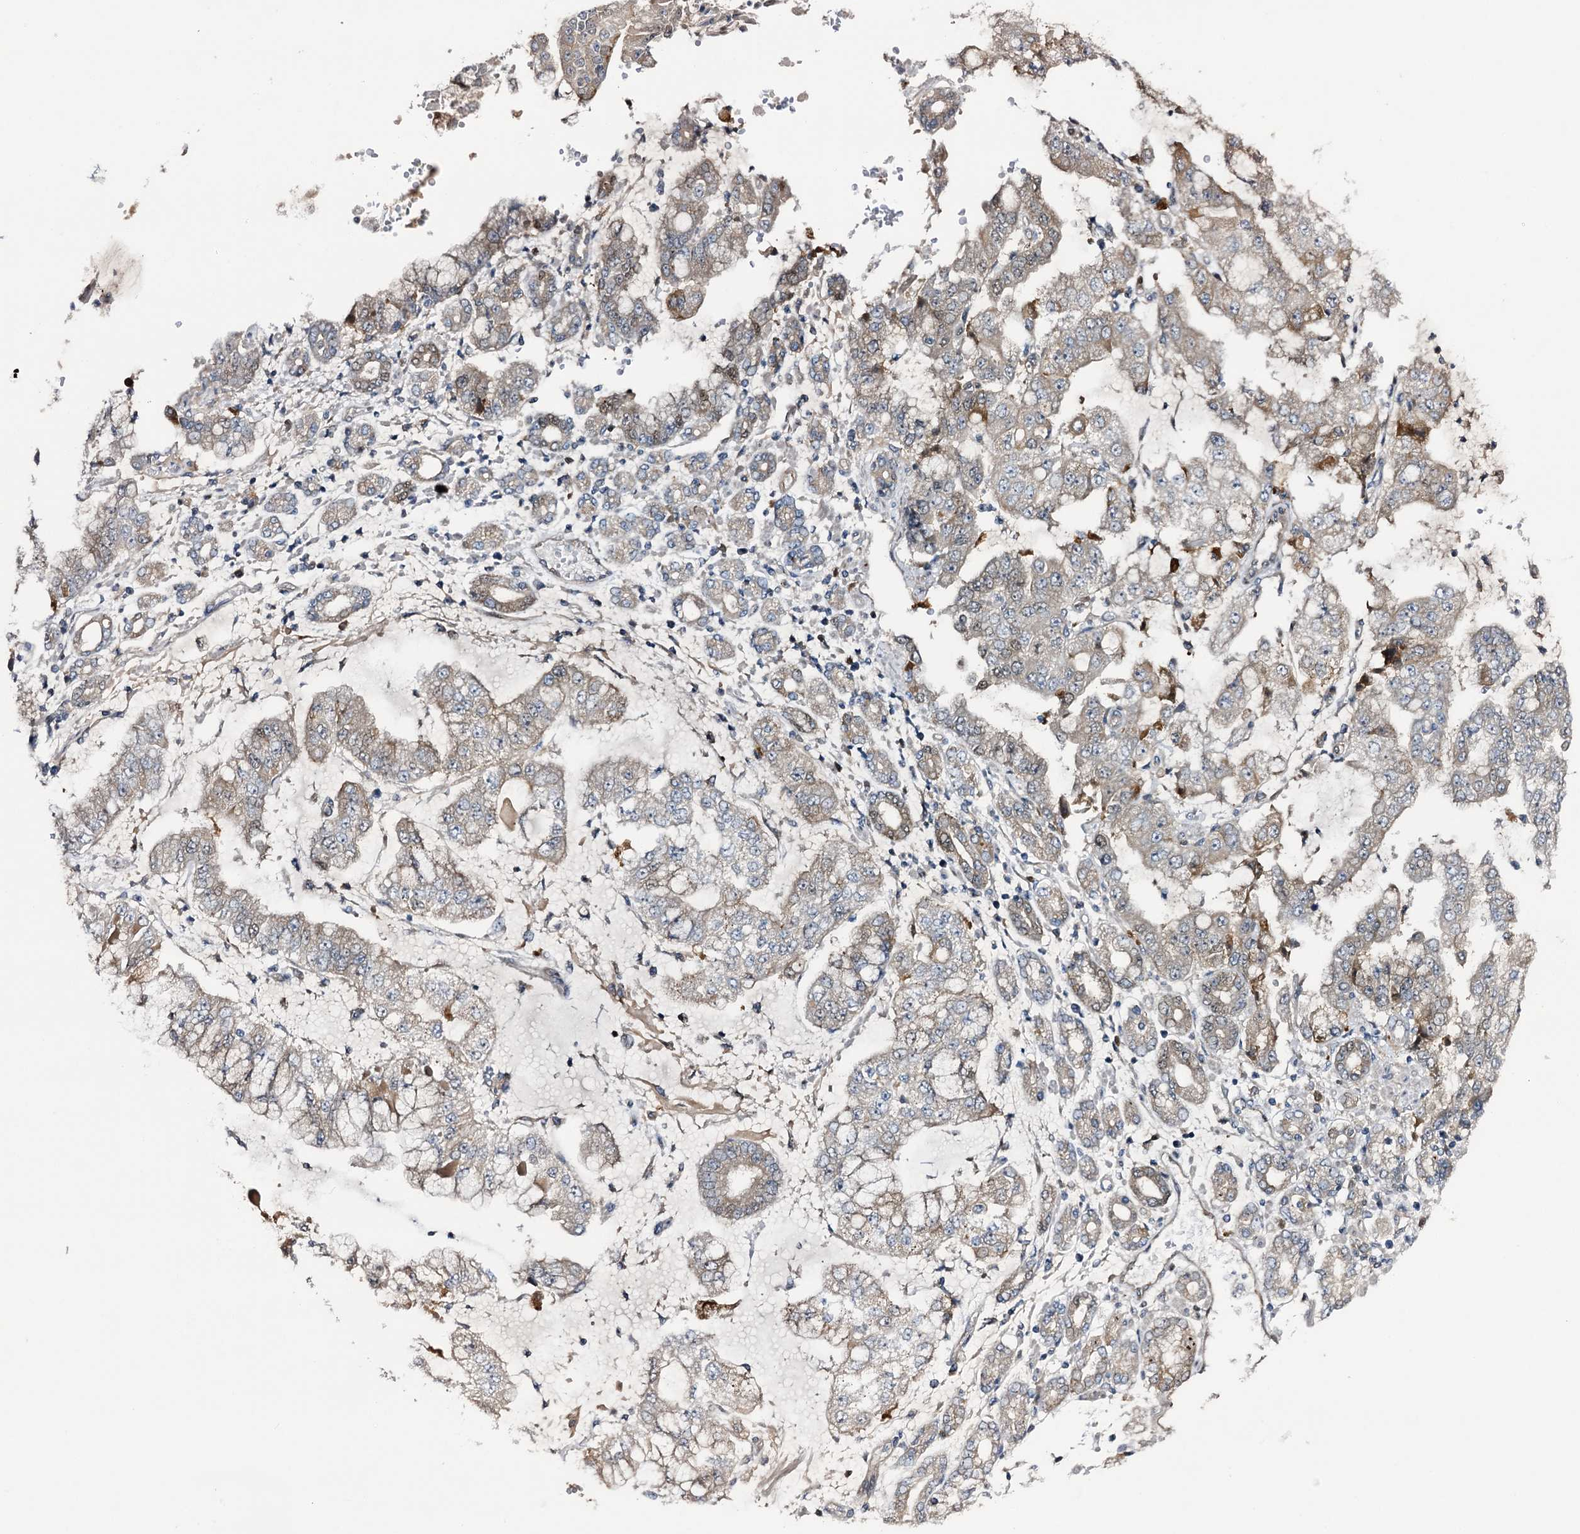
{"staining": {"intensity": "weak", "quantity": "25%-75%", "location": "cytoplasmic/membranous"}, "tissue": "stomach cancer", "cell_type": "Tumor cells", "image_type": "cancer", "snomed": [{"axis": "morphology", "description": "Adenocarcinoma, NOS"}, {"axis": "topography", "description": "Stomach"}], "caption": "DAB immunohistochemical staining of adenocarcinoma (stomach) displays weak cytoplasmic/membranous protein expression in about 25%-75% of tumor cells.", "gene": "NCAPD2", "patient": {"sex": "male", "age": 76}}